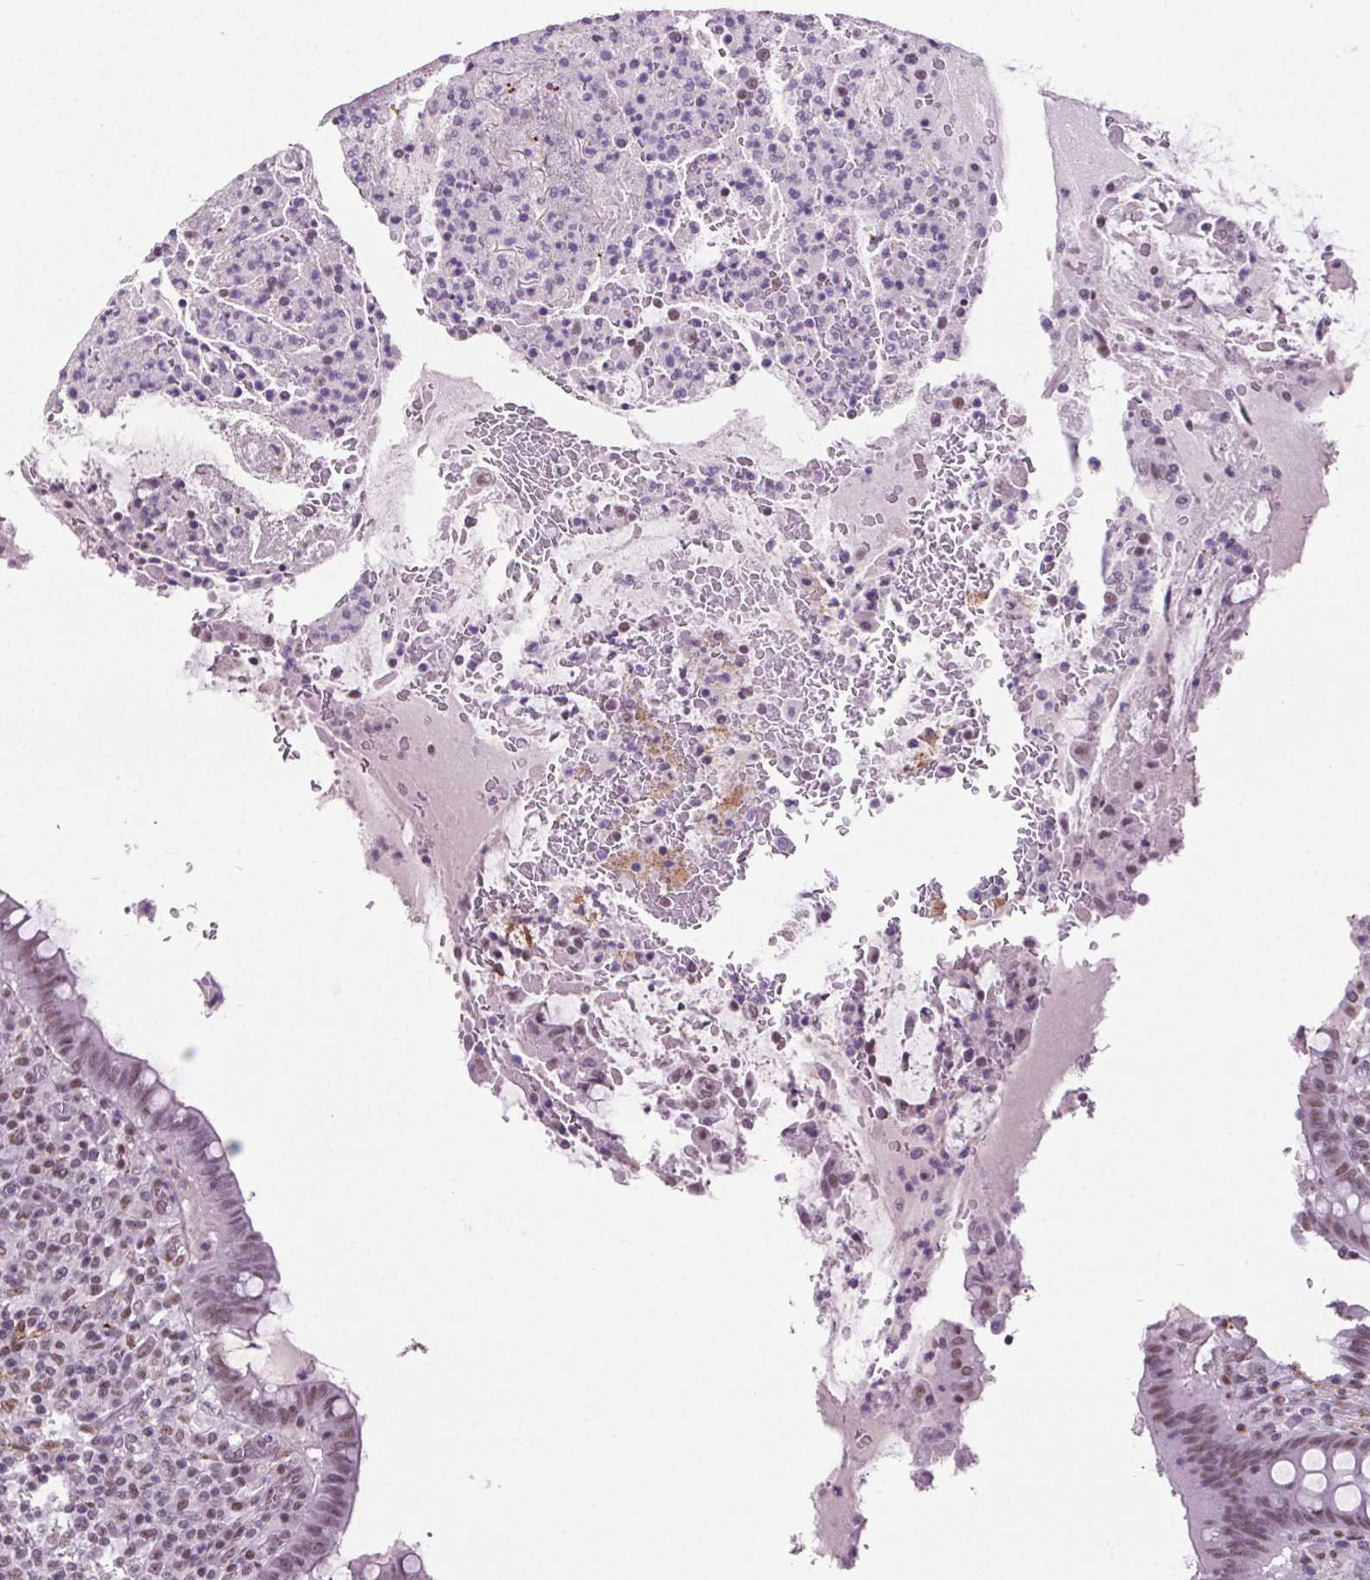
{"staining": {"intensity": "moderate", "quantity": "25%-75%", "location": "nuclear"}, "tissue": "appendix", "cell_type": "Glandular cells", "image_type": "normal", "snomed": [{"axis": "morphology", "description": "Normal tissue, NOS"}, {"axis": "topography", "description": "Appendix"}], "caption": "Protein staining of benign appendix shows moderate nuclear positivity in approximately 25%-75% of glandular cells.", "gene": "GP6", "patient": {"sex": "female", "age": 43}}